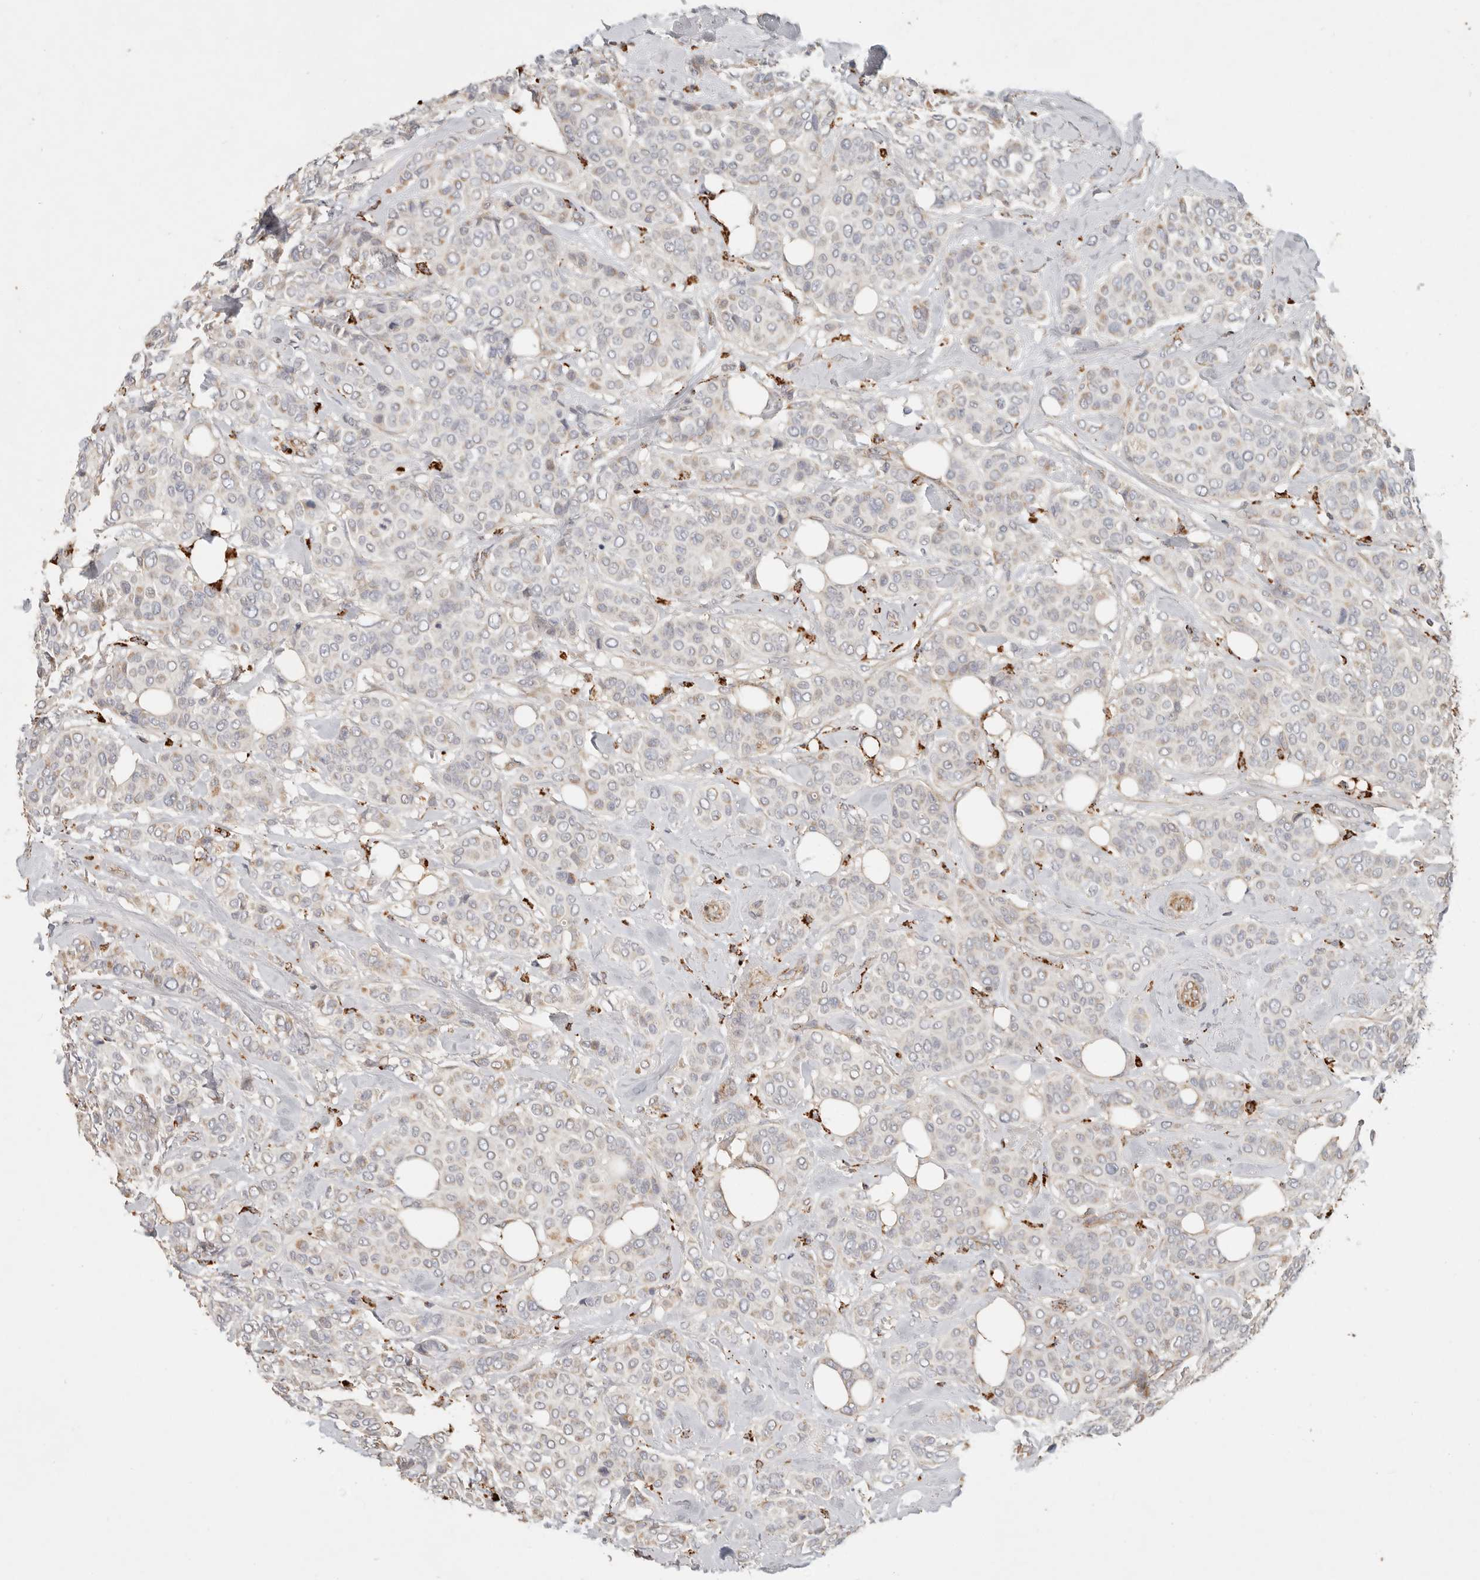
{"staining": {"intensity": "weak", "quantity": "<25%", "location": "cytoplasmic/membranous"}, "tissue": "breast cancer", "cell_type": "Tumor cells", "image_type": "cancer", "snomed": [{"axis": "morphology", "description": "Lobular carcinoma"}, {"axis": "topography", "description": "Breast"}], "caption": "Immunohistochemistry photomicrograph of human breast cancer stained for a protein (brown), which demonstrates no positivity in tumor cells.", "gene": "ARHGEF10L", "patient": {"sex": "female", "age": 51}}